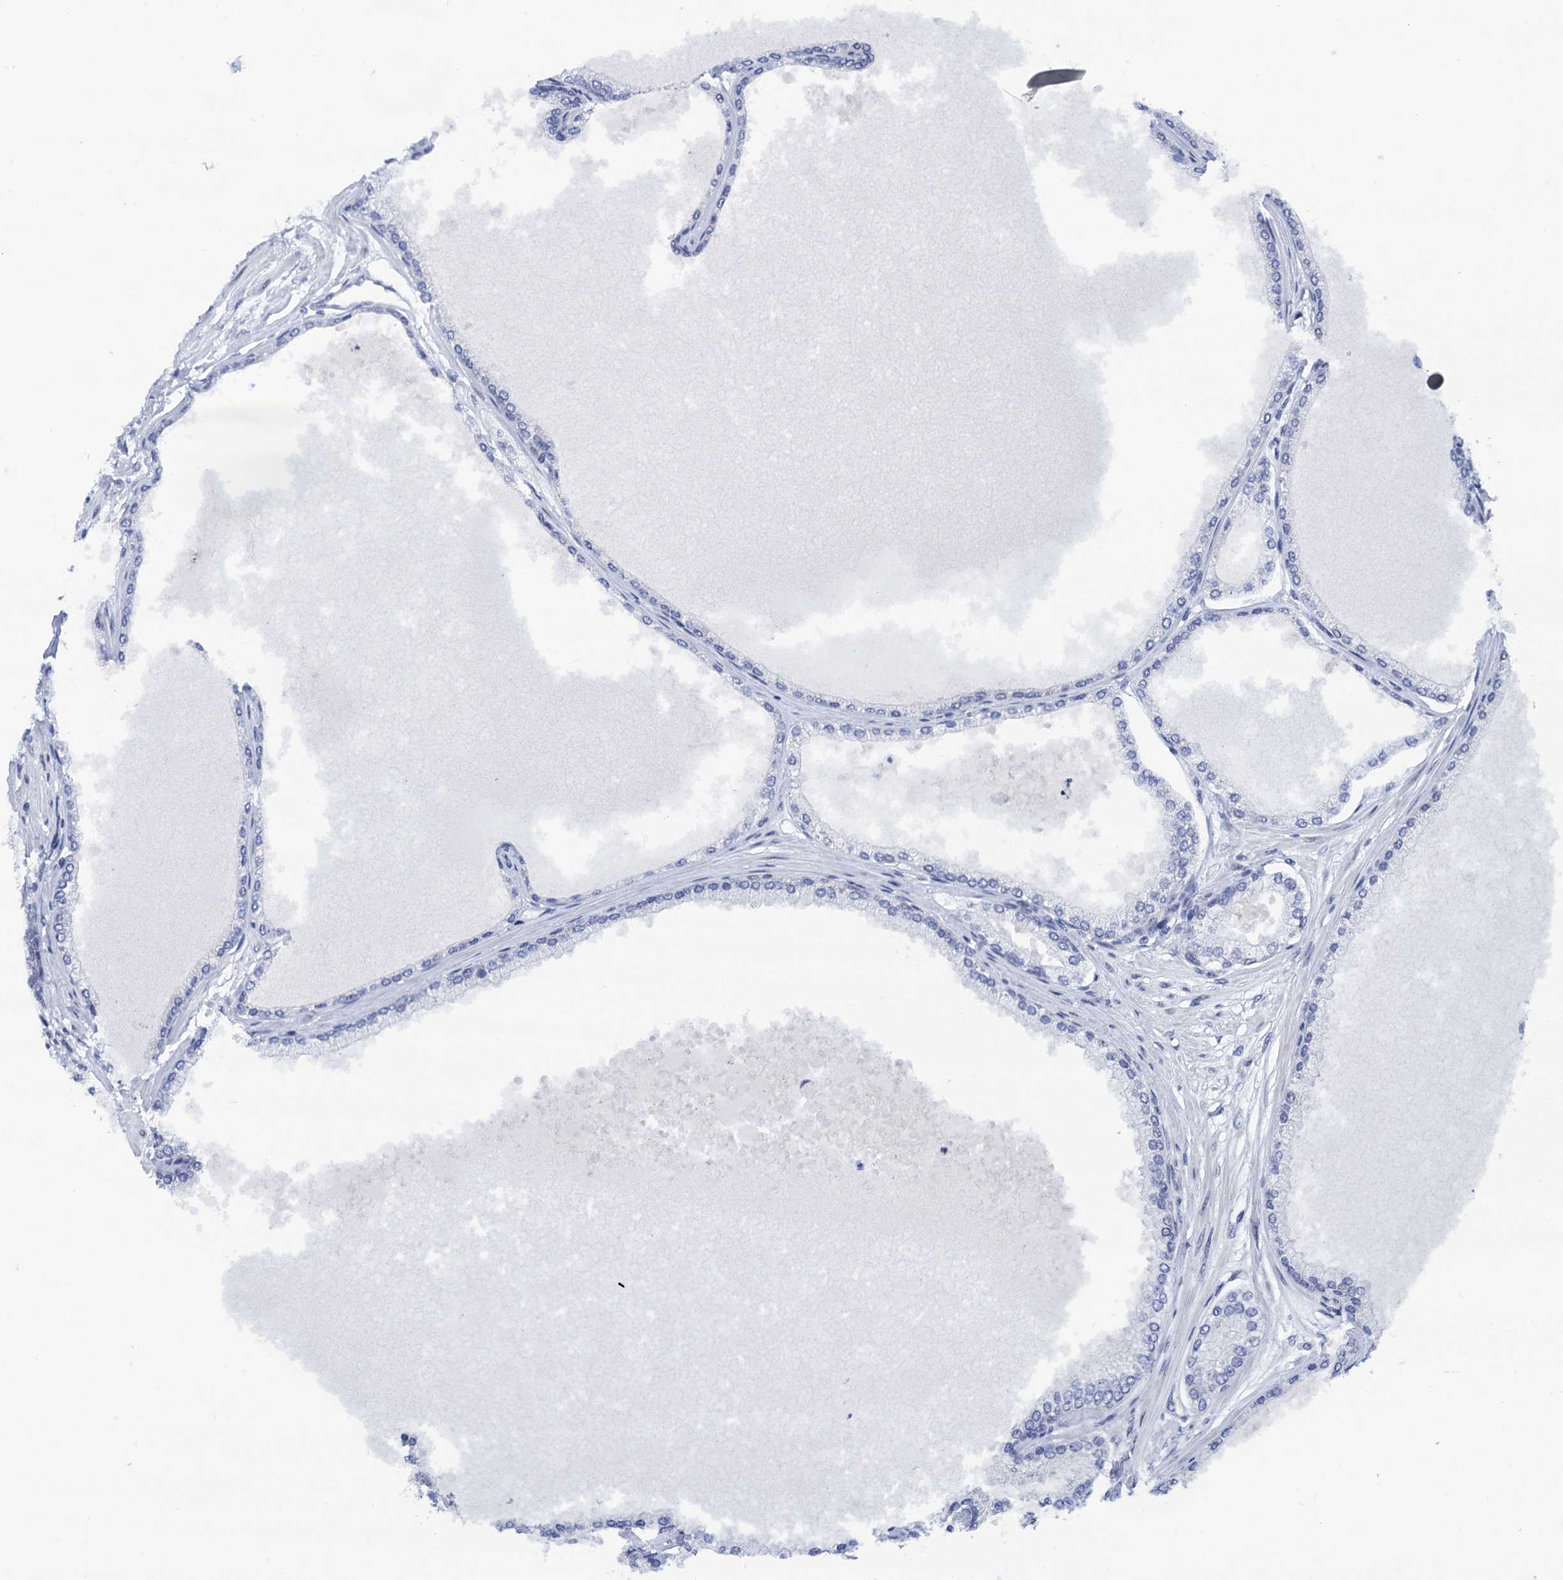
{"staining": {"intensity": "negative", "quantity": "none", "location": "none"}, "tissue": "prostate cancer", "cell_type": "Tumor cells", "image_type": "cancer", "snomed": [{"axis": "morphology", "description": "Adenocarcinoma, Low grade"}, {"axis": "topography", "description": "Prostate"}], "caption": "This is a image of immunohistochemistry (IHC) staining of prostate cancer, which shows no positivity in tumor cells.", "gene": "C16orf87", "patient": {"sex": "male", "age": 63}}